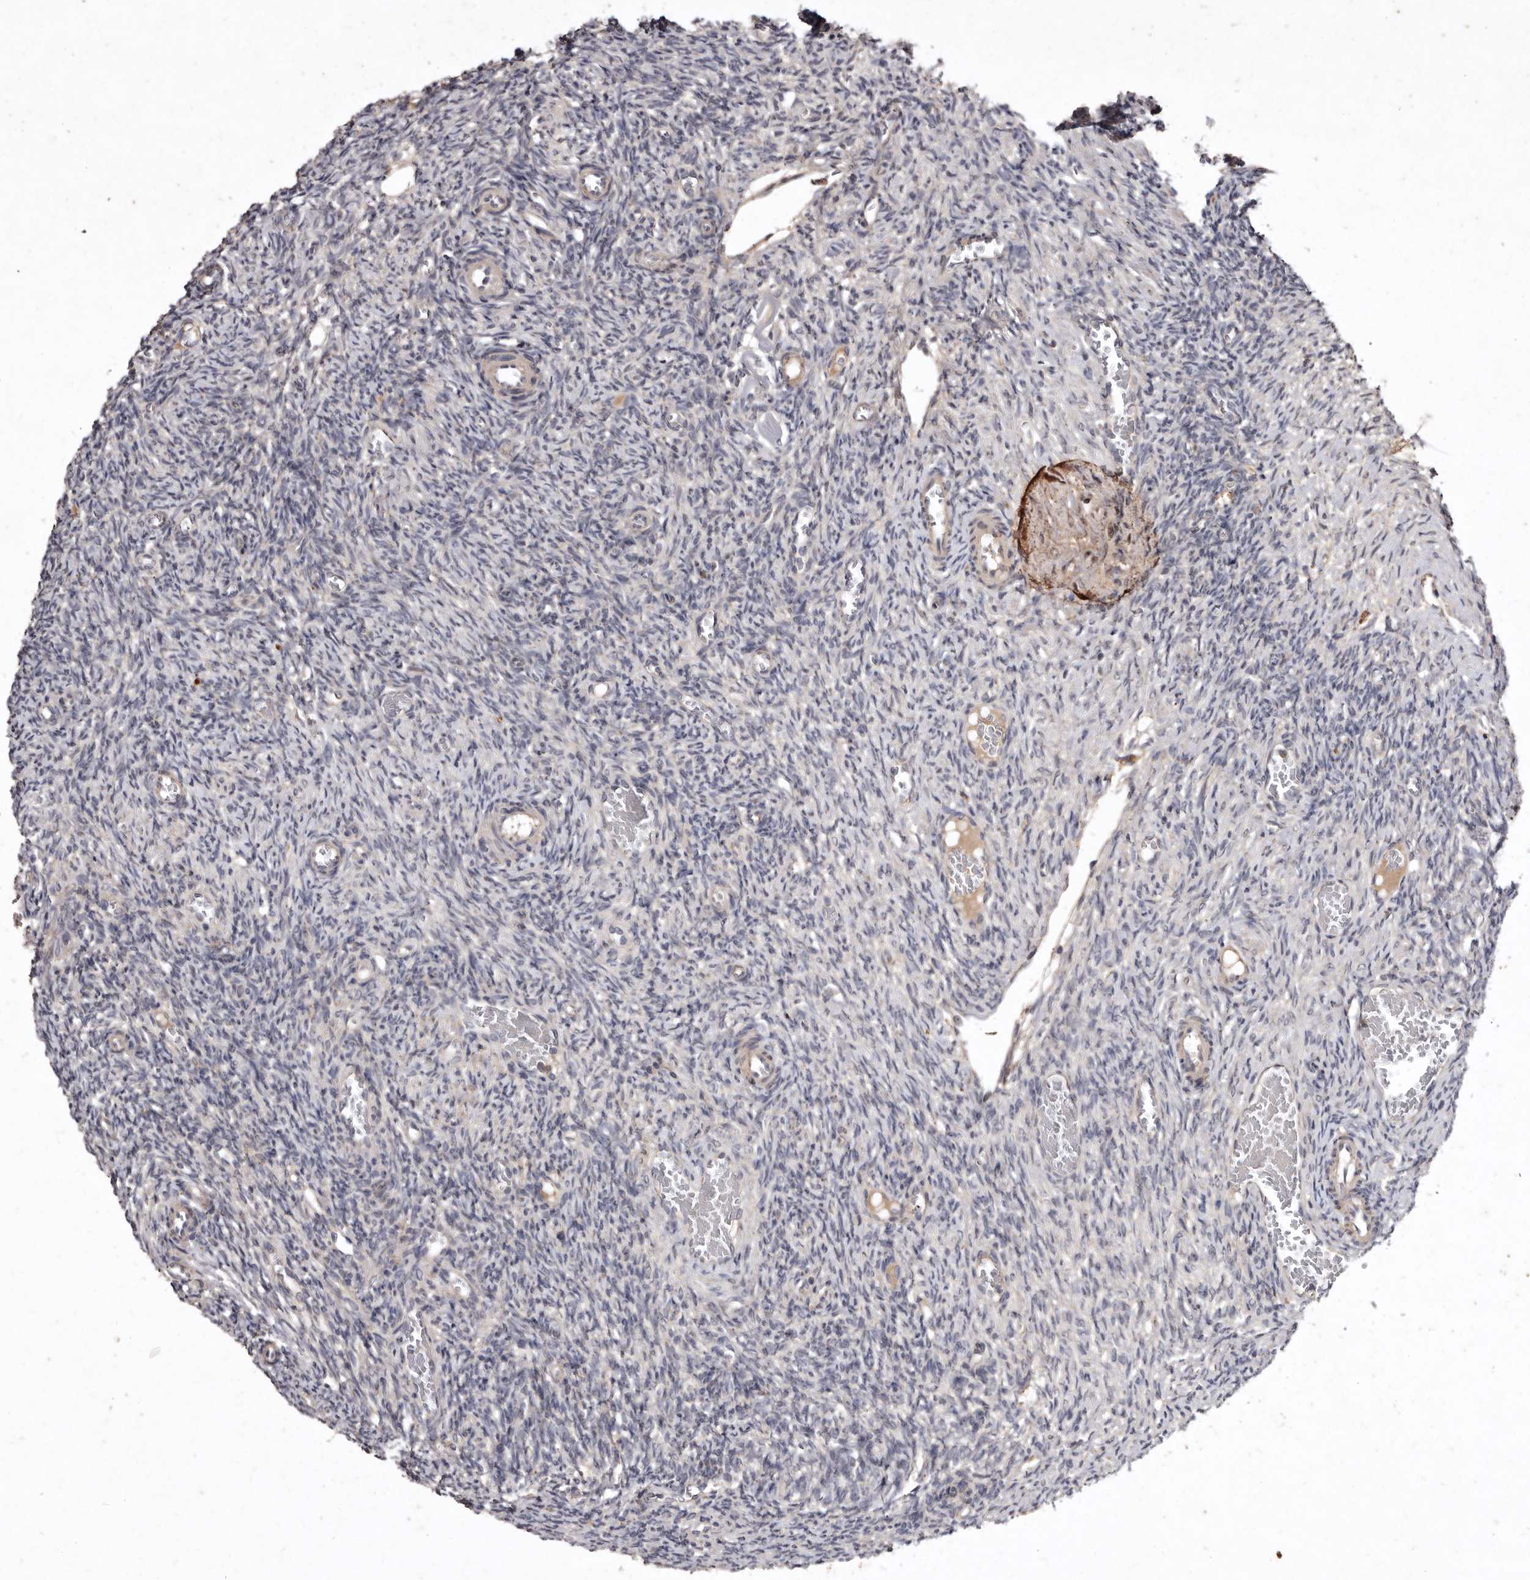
{"staining": {"intensity": "negative", "quantity": "none", "location": "none"}, "tissue": "ovary", "cell_type": "Ovarian stroma cells", "image_type": "normal", "snomed": [{"axis": "morphology", "description": "Normal tissue, NOS"}, {"axis": "topography", "description": "Ovary"}], "caption": "The histopathology image displays no significant staining in ovarian stroma cells of ovary. The staining was performed using DAB (3,3'-diaminobenzidine) to visualize the protein expression in brown, while the nuclei were stained in blue with hematoxylin (Magnification: 20x).", "gene": "FLAD1", "patient": {"sex": "female", "age": 27}}